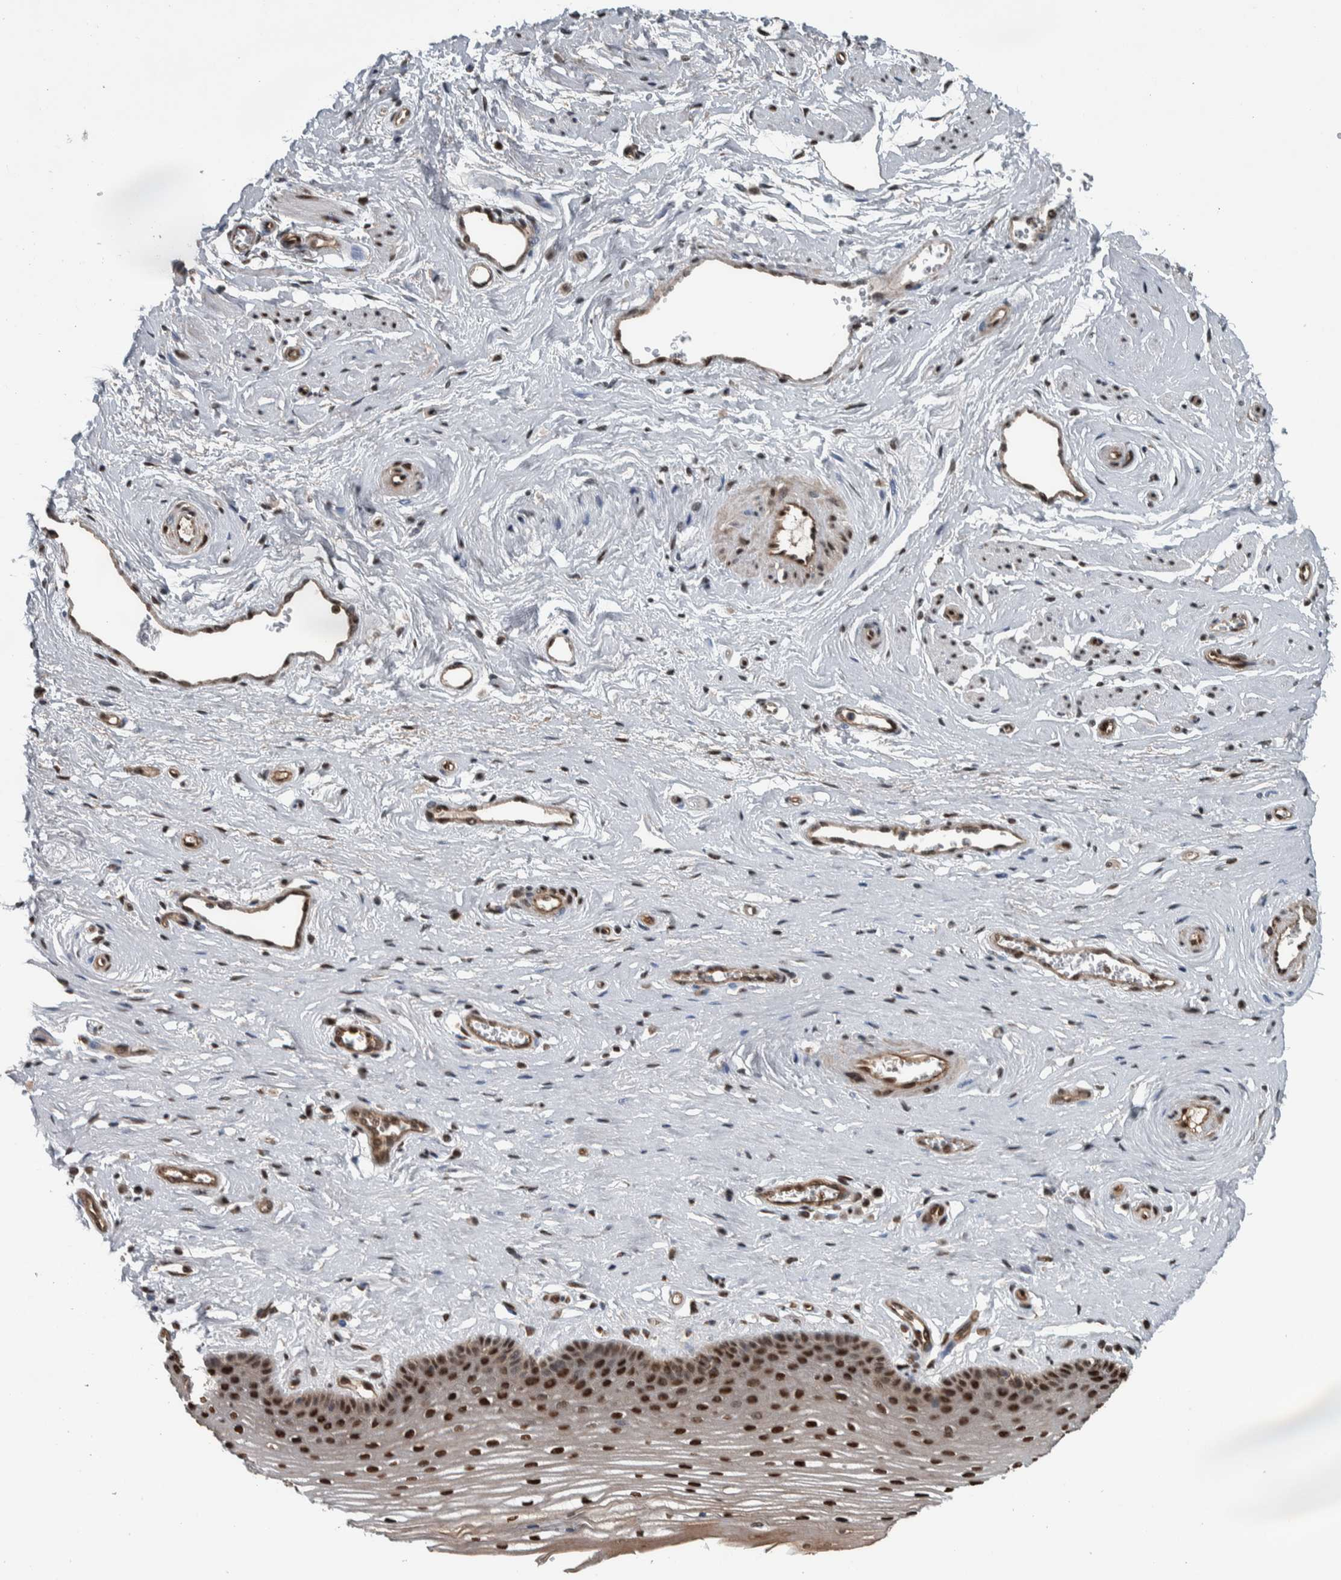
{"staining": {"intensity": "strong", "quantity": ">75%", "location": "nuclear"}, "tissue": "vagina", "cell_type": "Squamous epithelial cells", "image_type": "normal", "snomed": [{"axis": "morphology", "description": "Normal tissue, NOS"}, {"axis": "topography", "description": "Vagina"}], "caption": "This micrograph shows normal vagina stained with immunohistochemistry to label a protein in brown. The nuclear of squamous epithelial cells show strong positivity for the protein. Nuclei are counter-stained blue.", "gene": "FAM135B", "patient": {"sex": "female", "age": 46}}